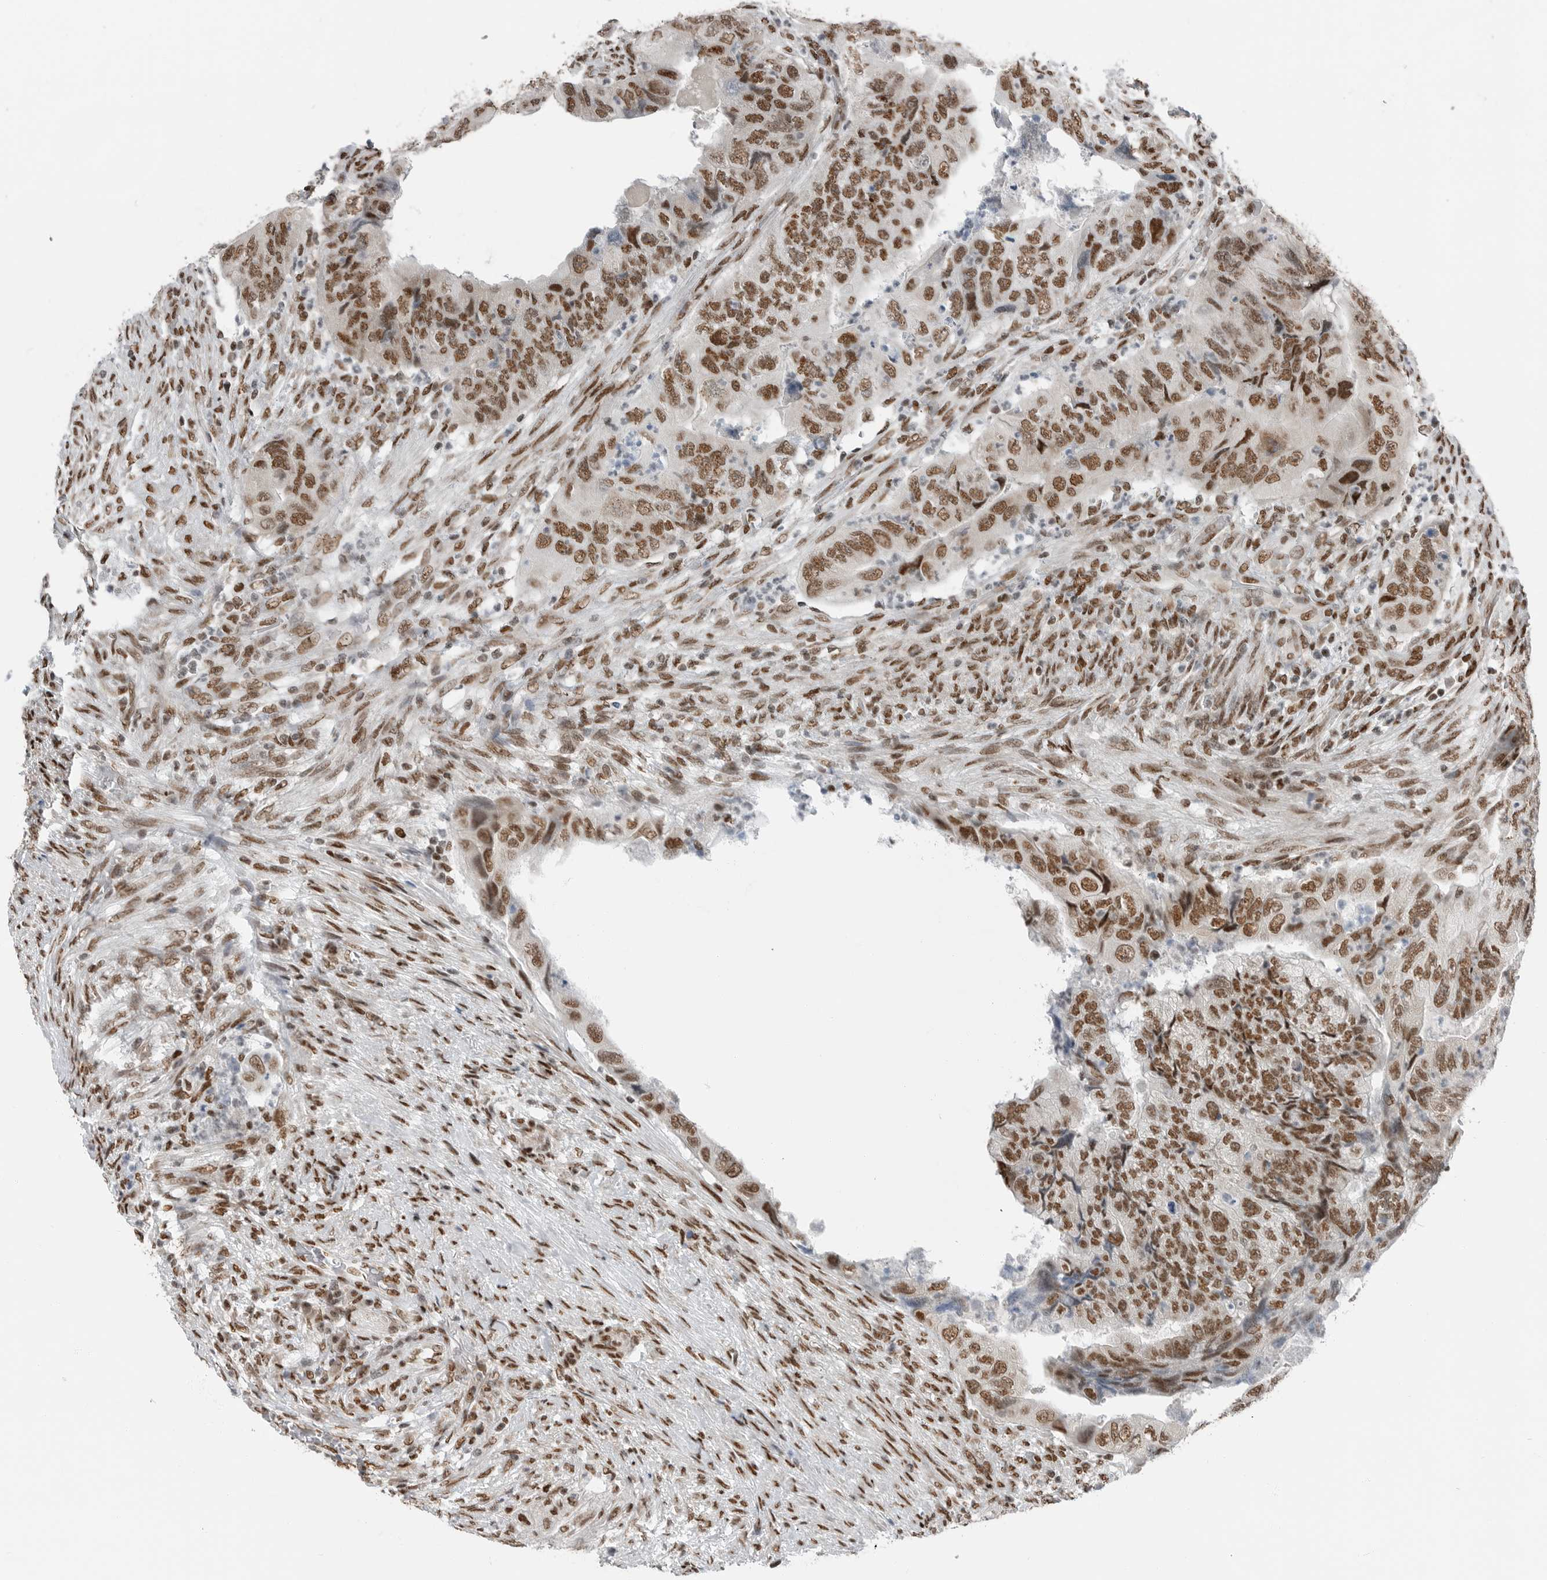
{"staining": {"intensity": "moderate", "quantity": ">75%", "location": "nuclear"}, "tissue": "colorectal cancer", "cell_type": "Tumor cells", "image_type": "cancer", "snomed": [{"axis": "morphology", "description": "Adenocarcinoma, NOS"}, {"axis": "topography", "description": "Rectum"}], "caption": "Immunohistochemical staining of human colorectal adenocarcinoma shows medium levels of moderate nuclear protein expression in about >75% of tumor cells. (DAB IHC, brown staining for protein, blue staining for nuclei).", "gene": "BLZF1", "patient": {"sex": "male", "age": 63}}